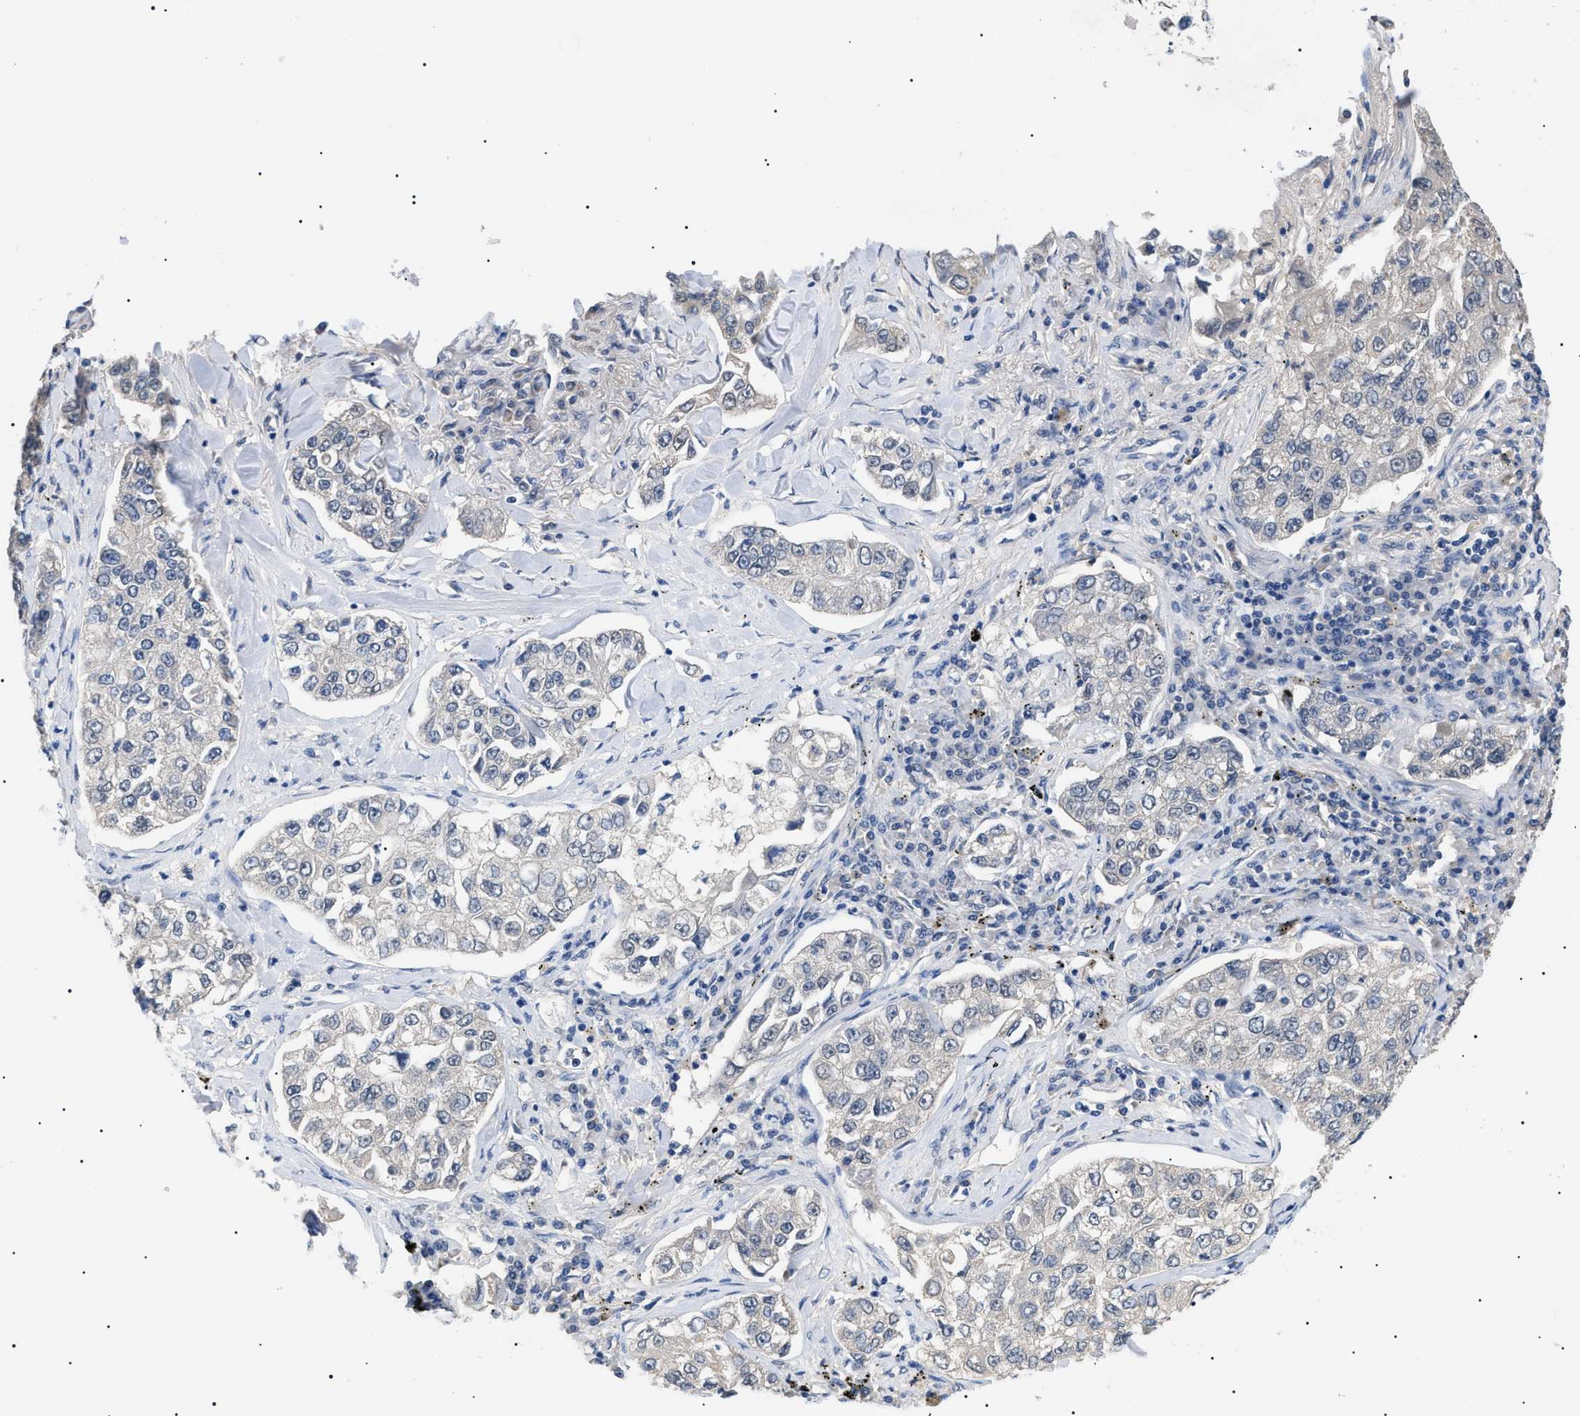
{"staining": {"intensity": "negative", "quantity": "none", "location": "none"}, "tissue": "lung cancer", "cell_type": "Tumor cells", "image_type": "cancer", "snomed": [{"axis": "morphology", "description": "Adenocarcinoma, NOS"}, {"axis": "topography", "description": "Lung"}], "caption": "An immunohistochemistry histopathology image of adenocarcinoma (lung) is shown. There is no staining in tumor cells of adenocarcinoma (lung).", "gene": "PRRT2", "patient": {"sex": "male", "age": 49}}